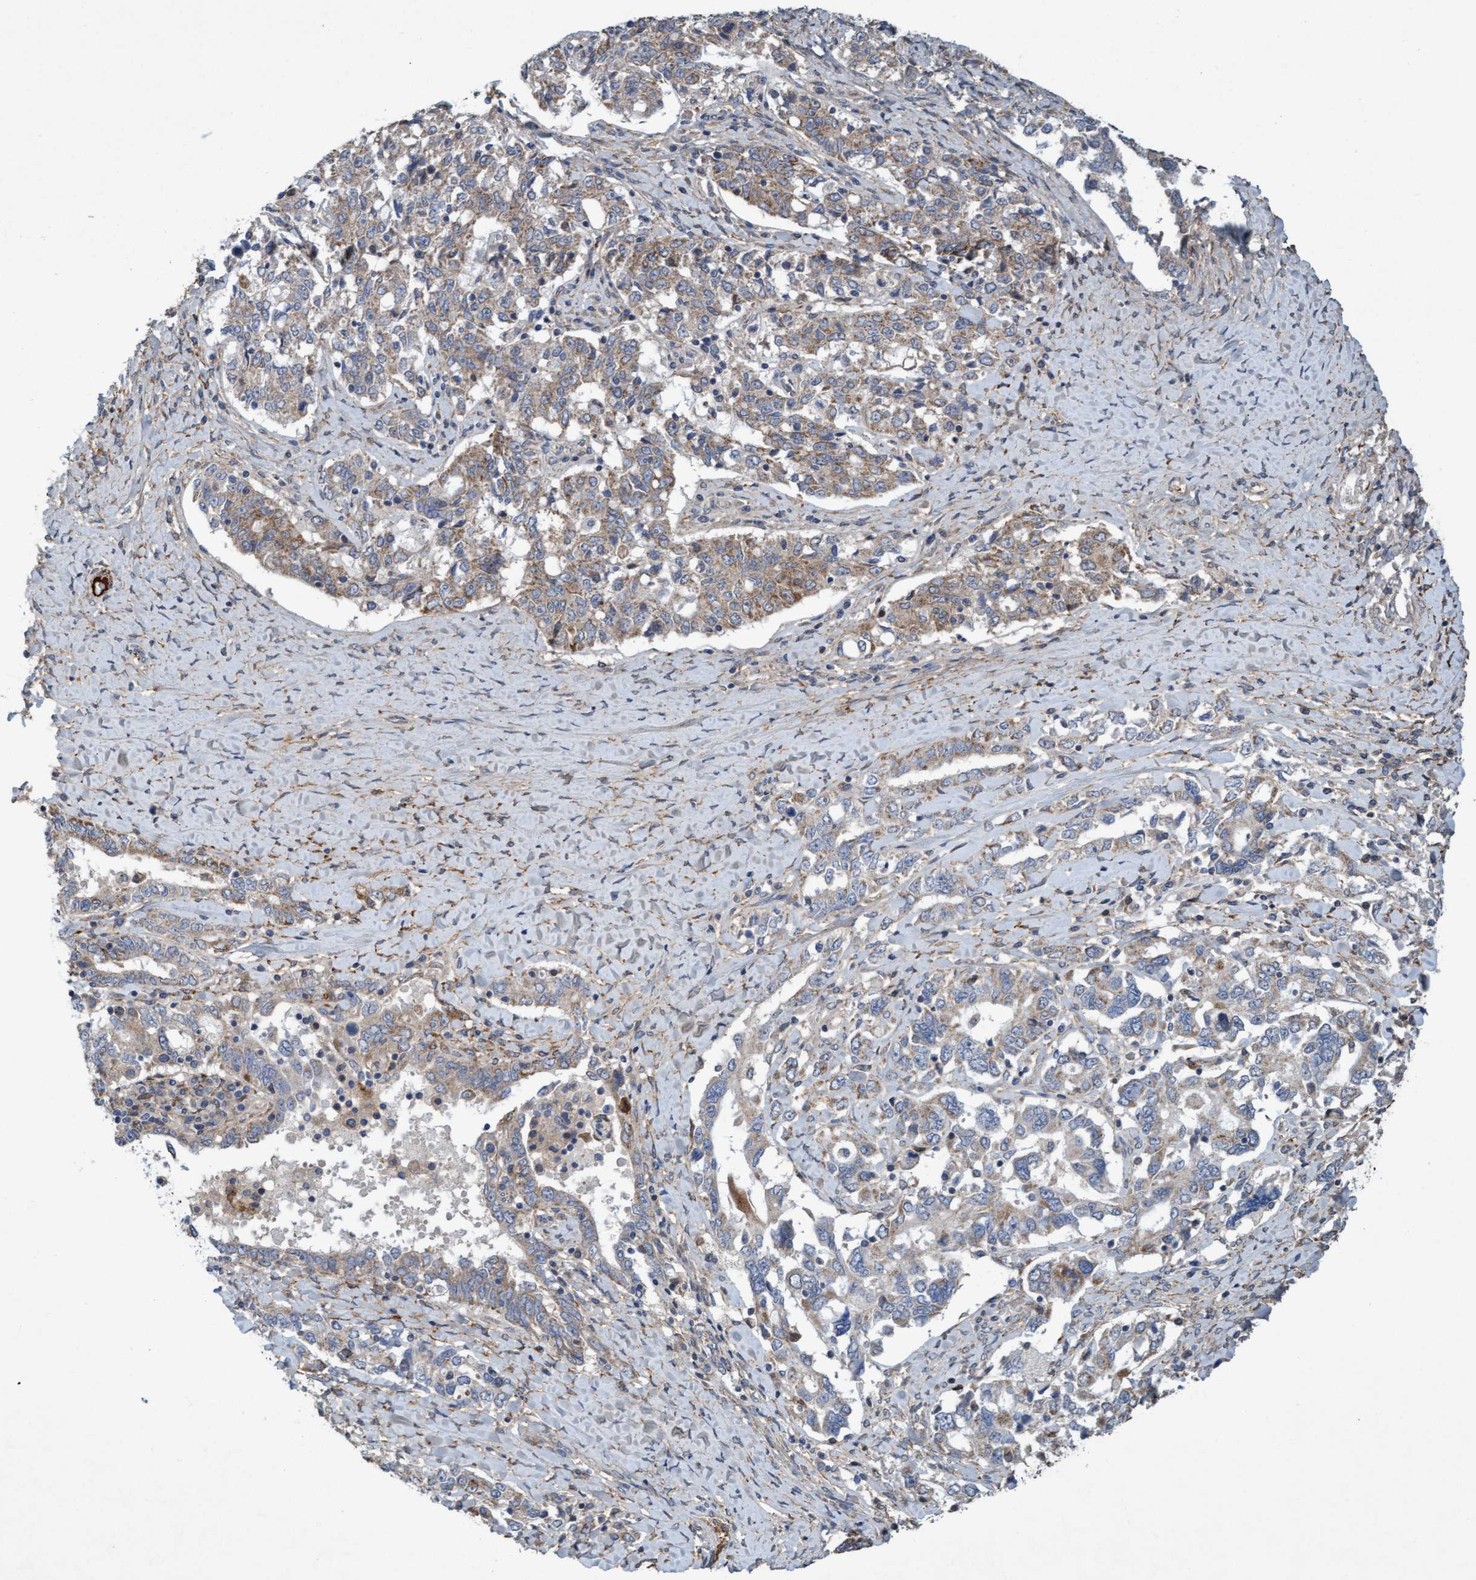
{"staining": {"intensity": "weak", "quantity": "25%-75%", "location": "cytoplasmic/membranous"}, "tissue": "ovarian cancer", "cell_type": "Tumor cells", "image_type": "cancer", "snomed": [{"axis": "morphology", "description": "Carcinoma, endometroid"}, {"axis": "topography", "description": "Ovary"}], "caption": "The micrograph displays staining of endometroid carcinoma (ovarian), revealing weak cytoplasmic/membranous protein expression (brown color) within tumor cells.", "gene": "DDHD2", "patient": {"sex": "female", "age": 62}}